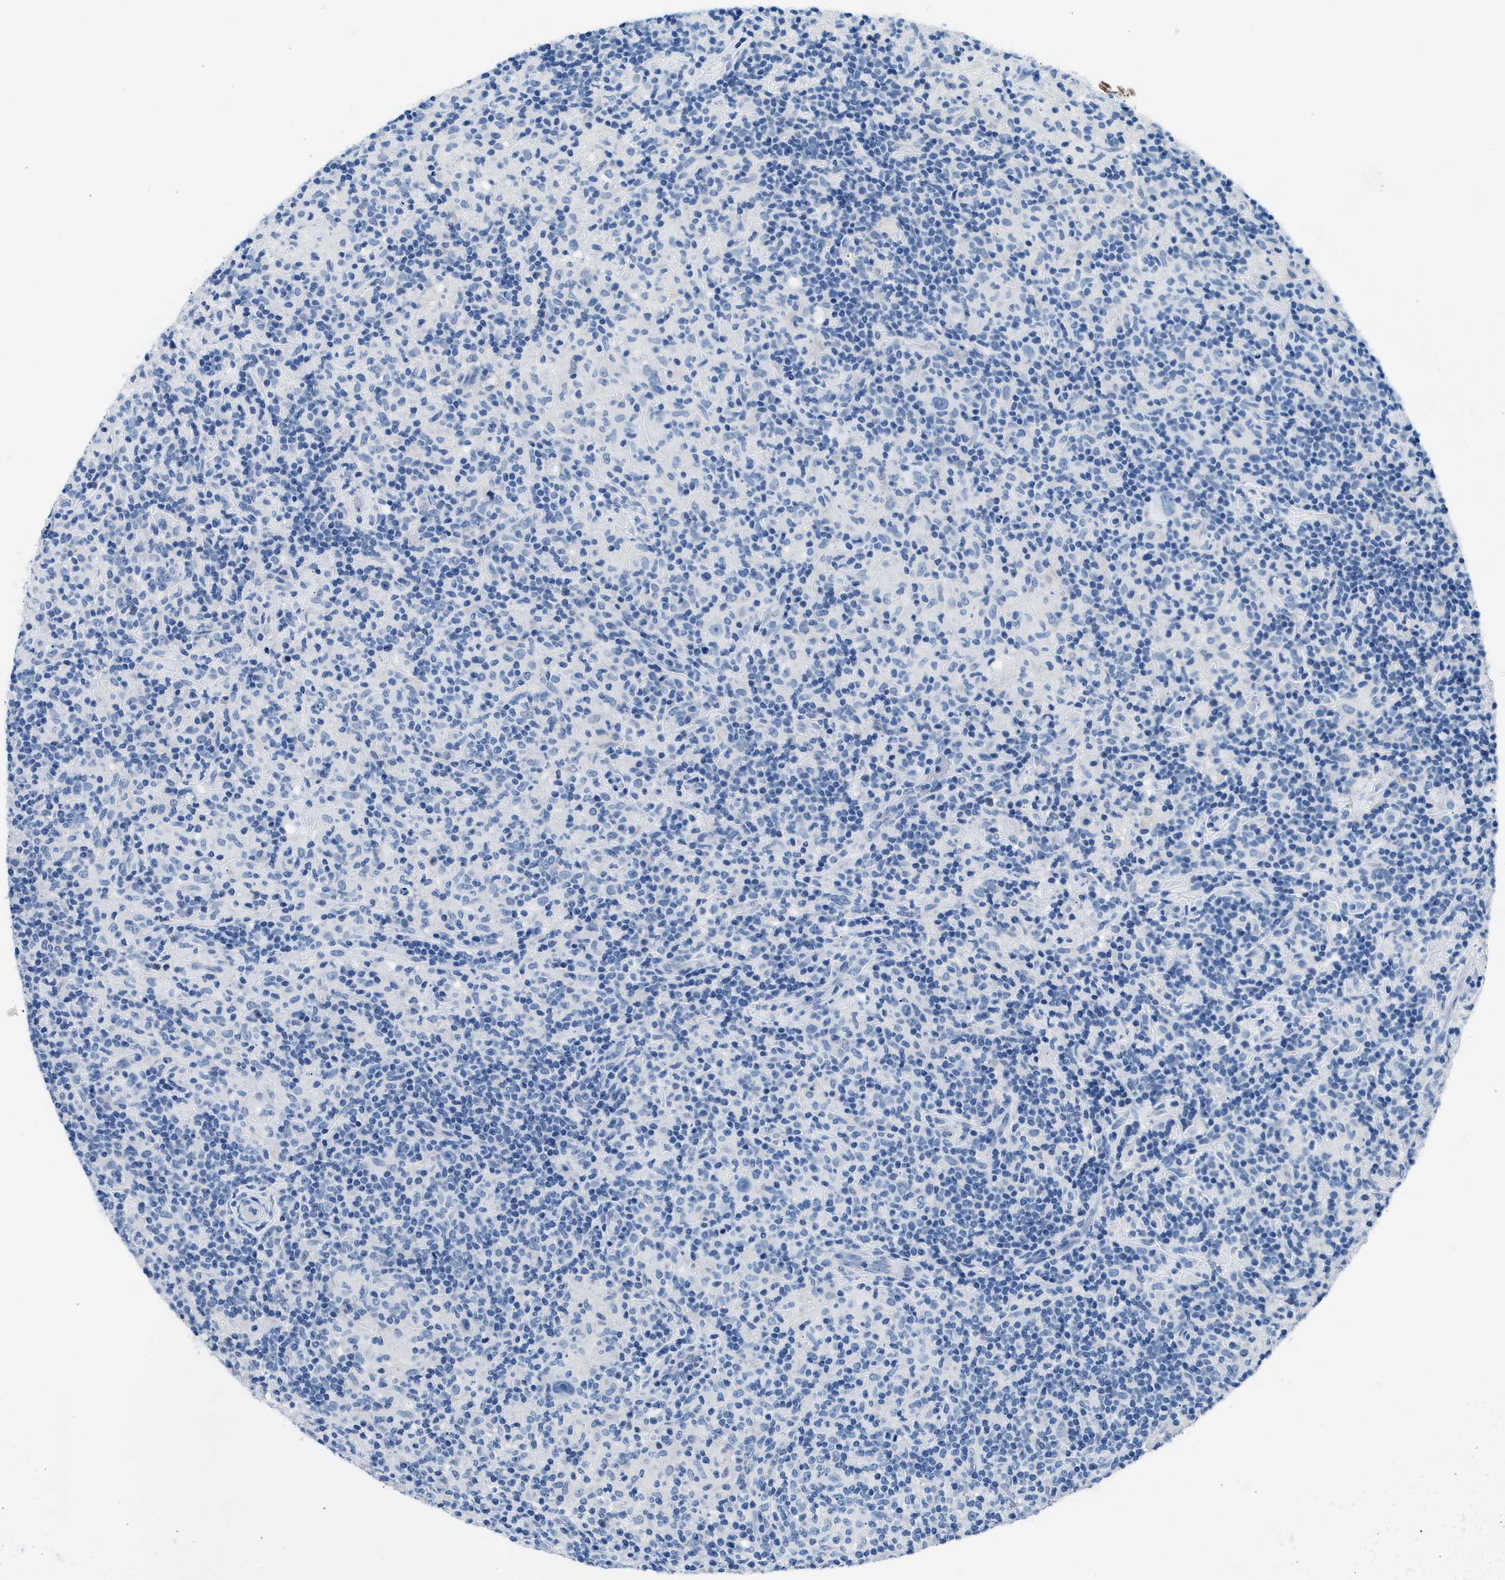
{"staining": {"intensity": "negative", "quantity": "none", "location": "none"}, "tissue": "lymphoma", "cell_type": "Tumor cells", "image_type": "cancer", "snomed": [{"axis": "morphology", "description": "Hodgkin's disease, NOS"}, {"axis": "topography", "description": "Lymph node"}], "caption": "IHC micrograph of human lymphoma stained for a protein (brown), which shows no staining in tumor cells. (Brightfield microscopy of DAB (3,3'-diaminobenzidine) immunohistochemistry (IHC) at high magnification).", "gene": "CLDN18", "patient": {"sex": "male", "age": 70}}